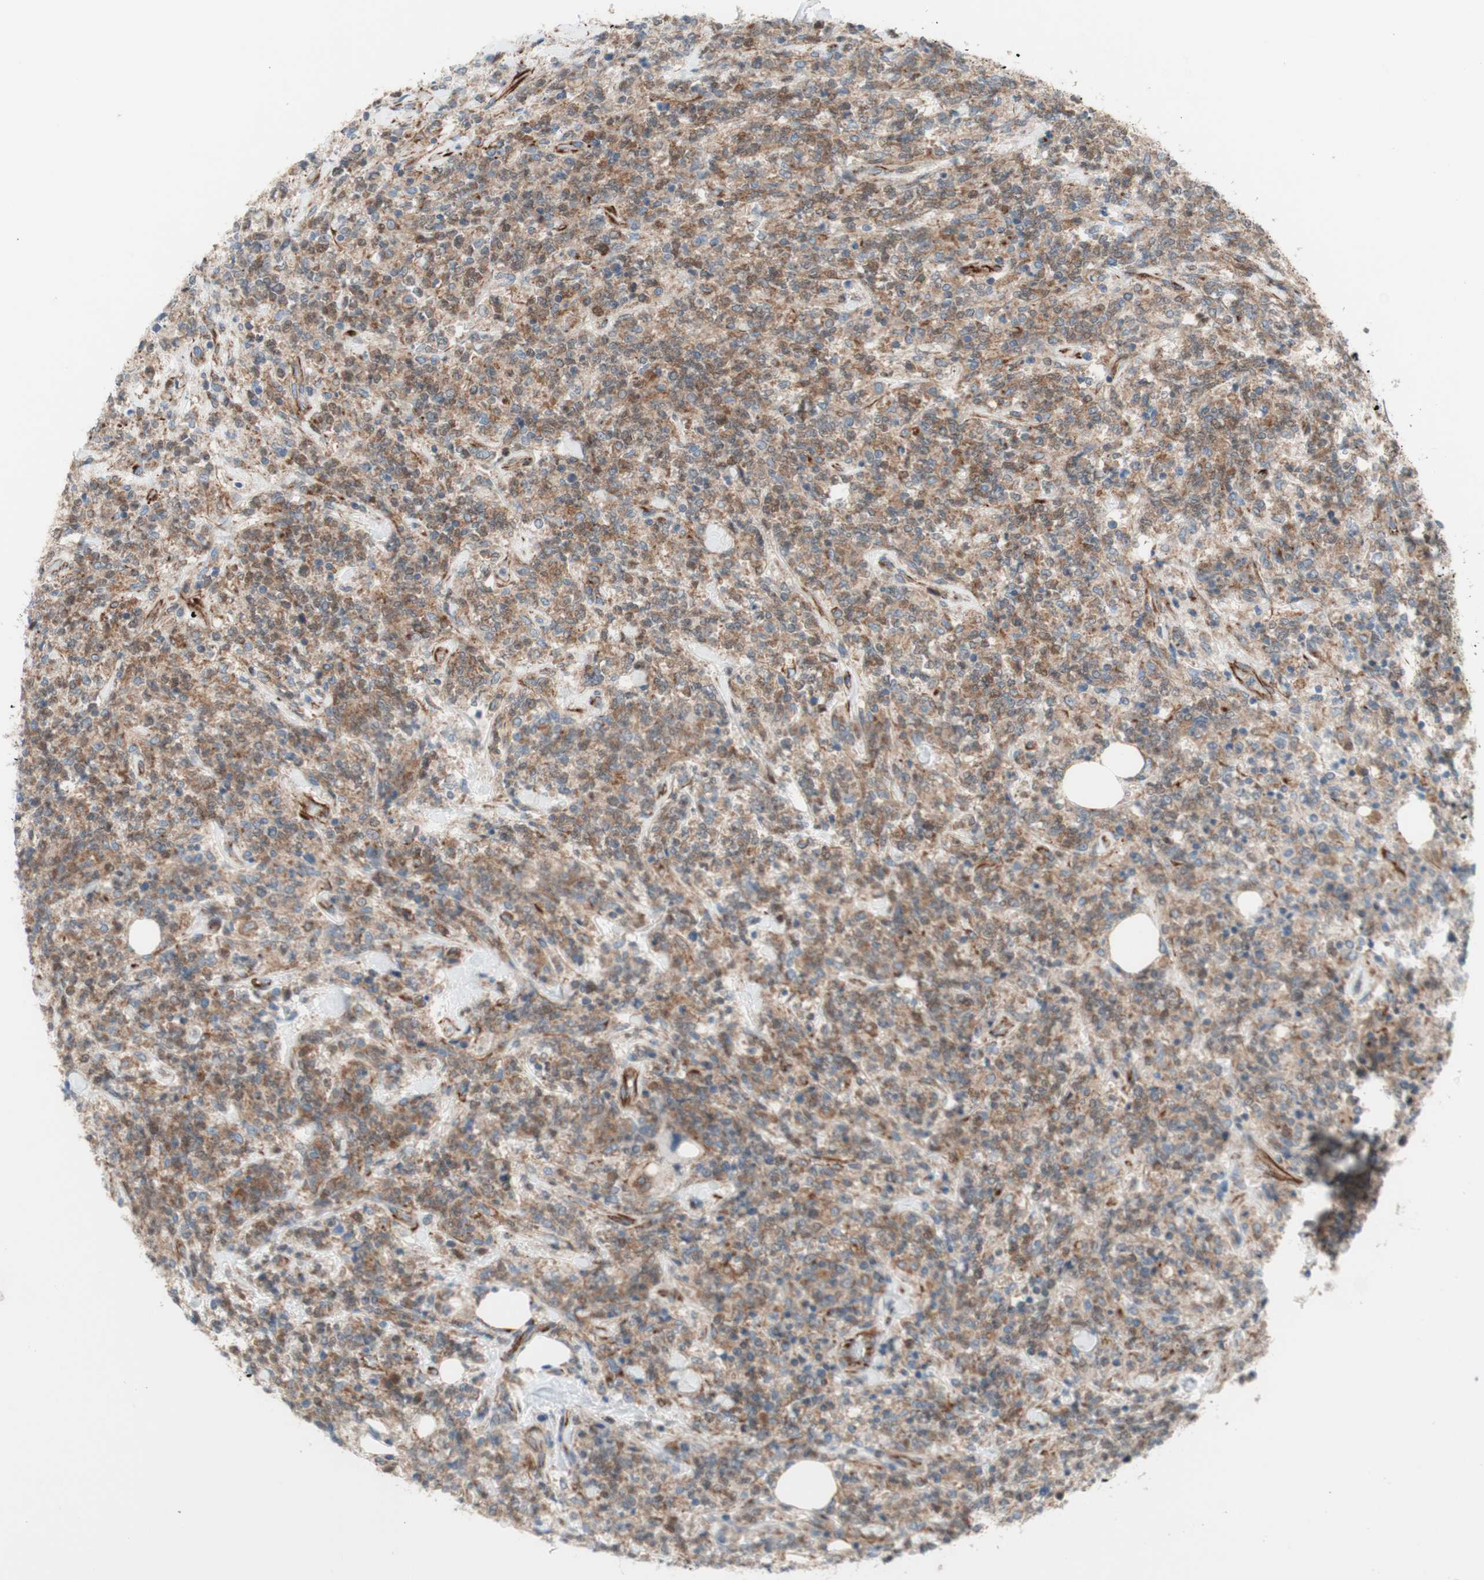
{"staining": {"intensity": "moderate", "quantity": ">75%", "location": "cytoplasmic/membranous,nuclear"}, "tissue": "lymphoma", "cell_type": "Tumor cells", "image_type": "cancer", "snomed": [{"axis": "morphology", "description": "Malignant lymphoma, non-Hodgkin's type, High grade"}, {"axis": "topography", "description": "Soft tissue"}], "caption": "High-magnification brightfield microscopy of lymphoma stained with DAB (brown) and counterstained with hematoxylin (blue). tumor cells exhibit moderate cytoplasmic/membranous and nuclear expression is present in approximately>75% of cells. The protein is shown in brown color, while the nuclei are stained blue.", "gene": "POU2AF1", "patient": {"sex": "male", "age": 18}}